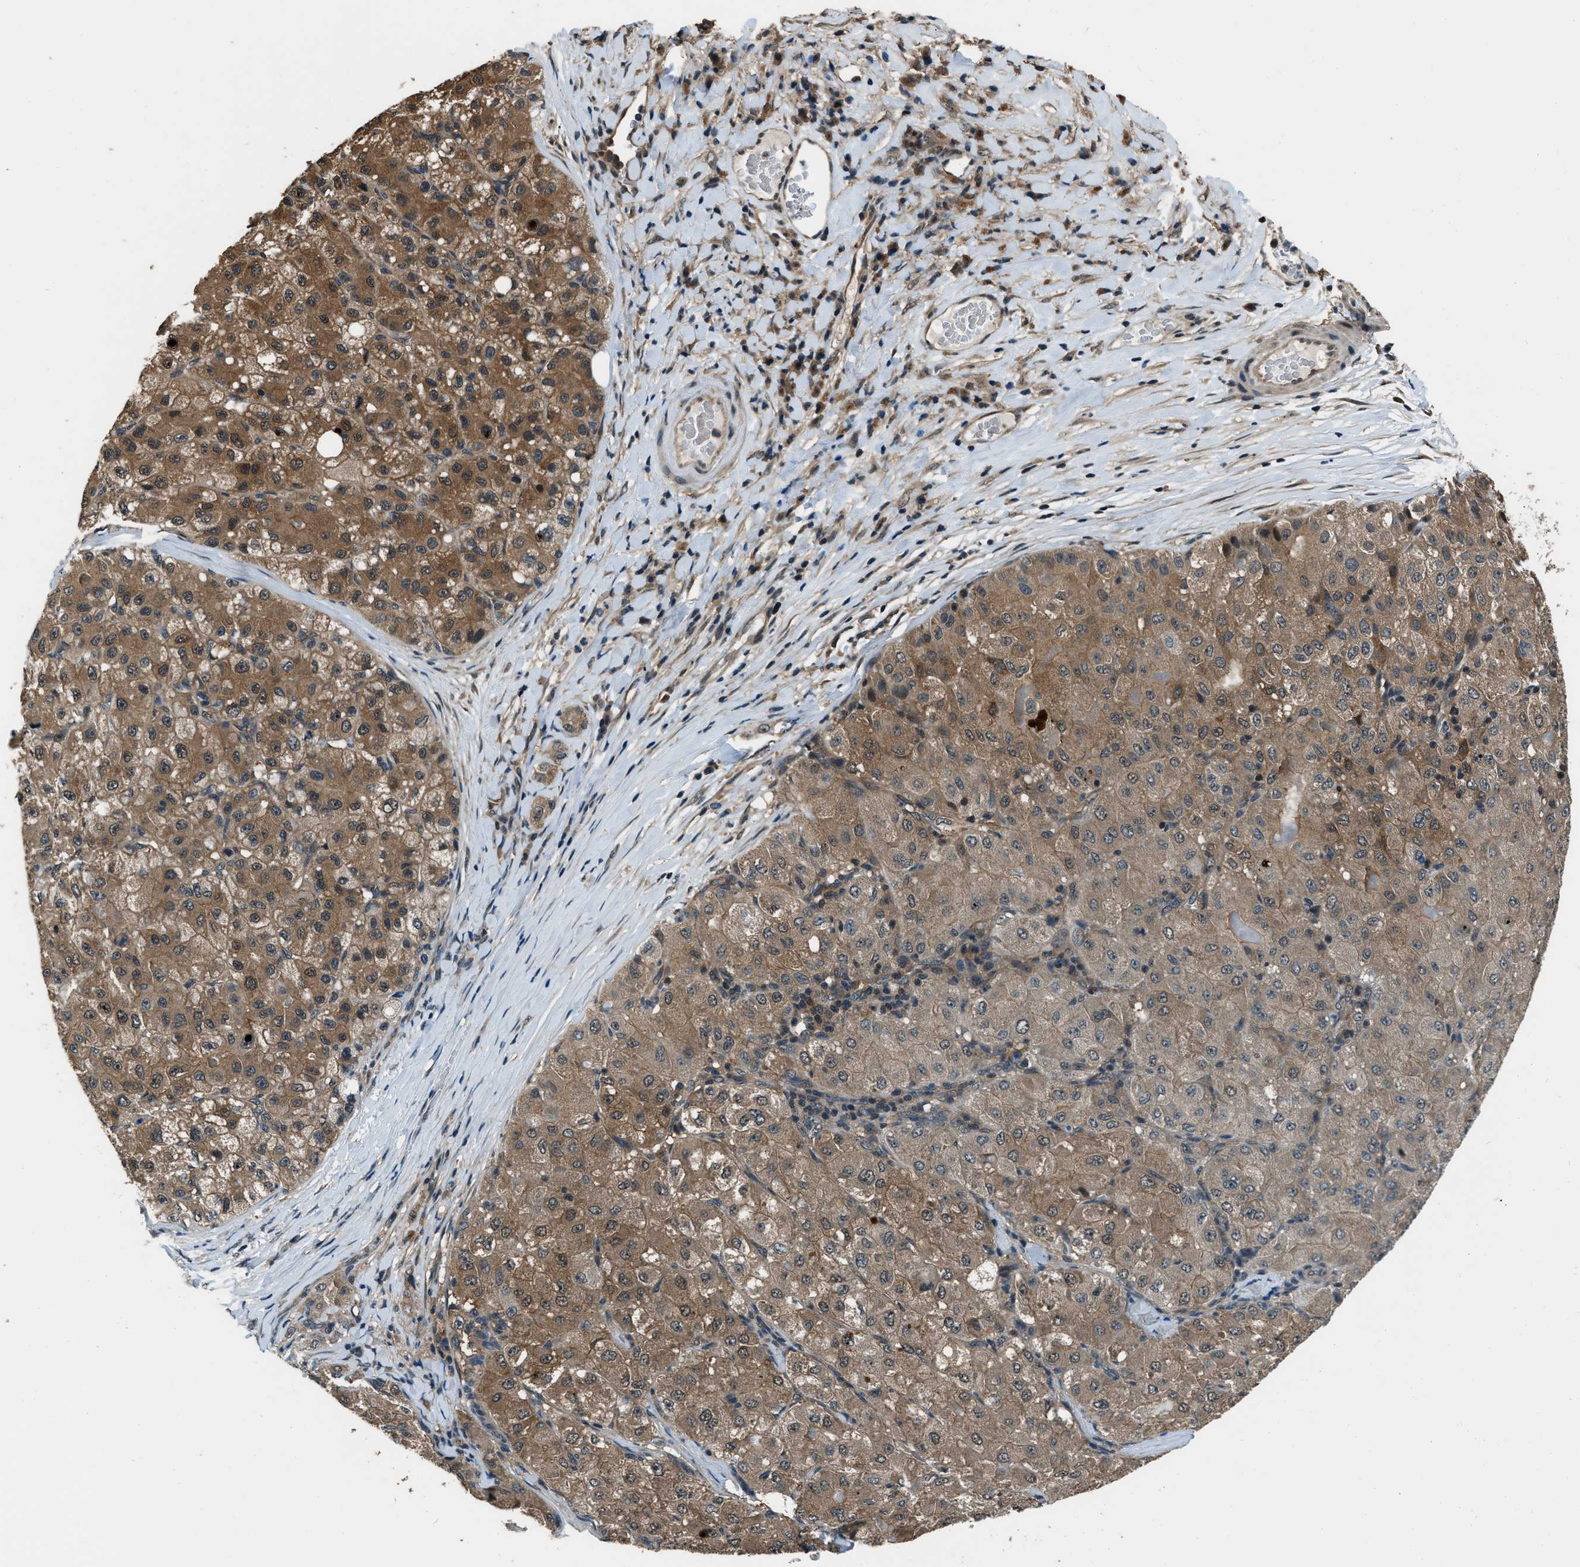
{"staining": {"intensity": "moderate", "quantity": ">75%", "location": "cytoplasmic/membranous"}, "tissue": "liver cancer", "cell_type": "Tumor cells", "image_type": "cancer", "snomed": [{"axis": "morphology", "description": "Carcinoma, Hepatocellular, NOS"}, {"axis": "topography", "description": "Liver"}], "caption": "Immunohistochemistry (IHC) of hepatocellular carcinoma (liver) displays medium levels of moderate cytoplasmic/membranous positivity in about >75% of tumor cells.", "gene": "NUDCD3", "patient": {"sex": "male", "age": 80}}